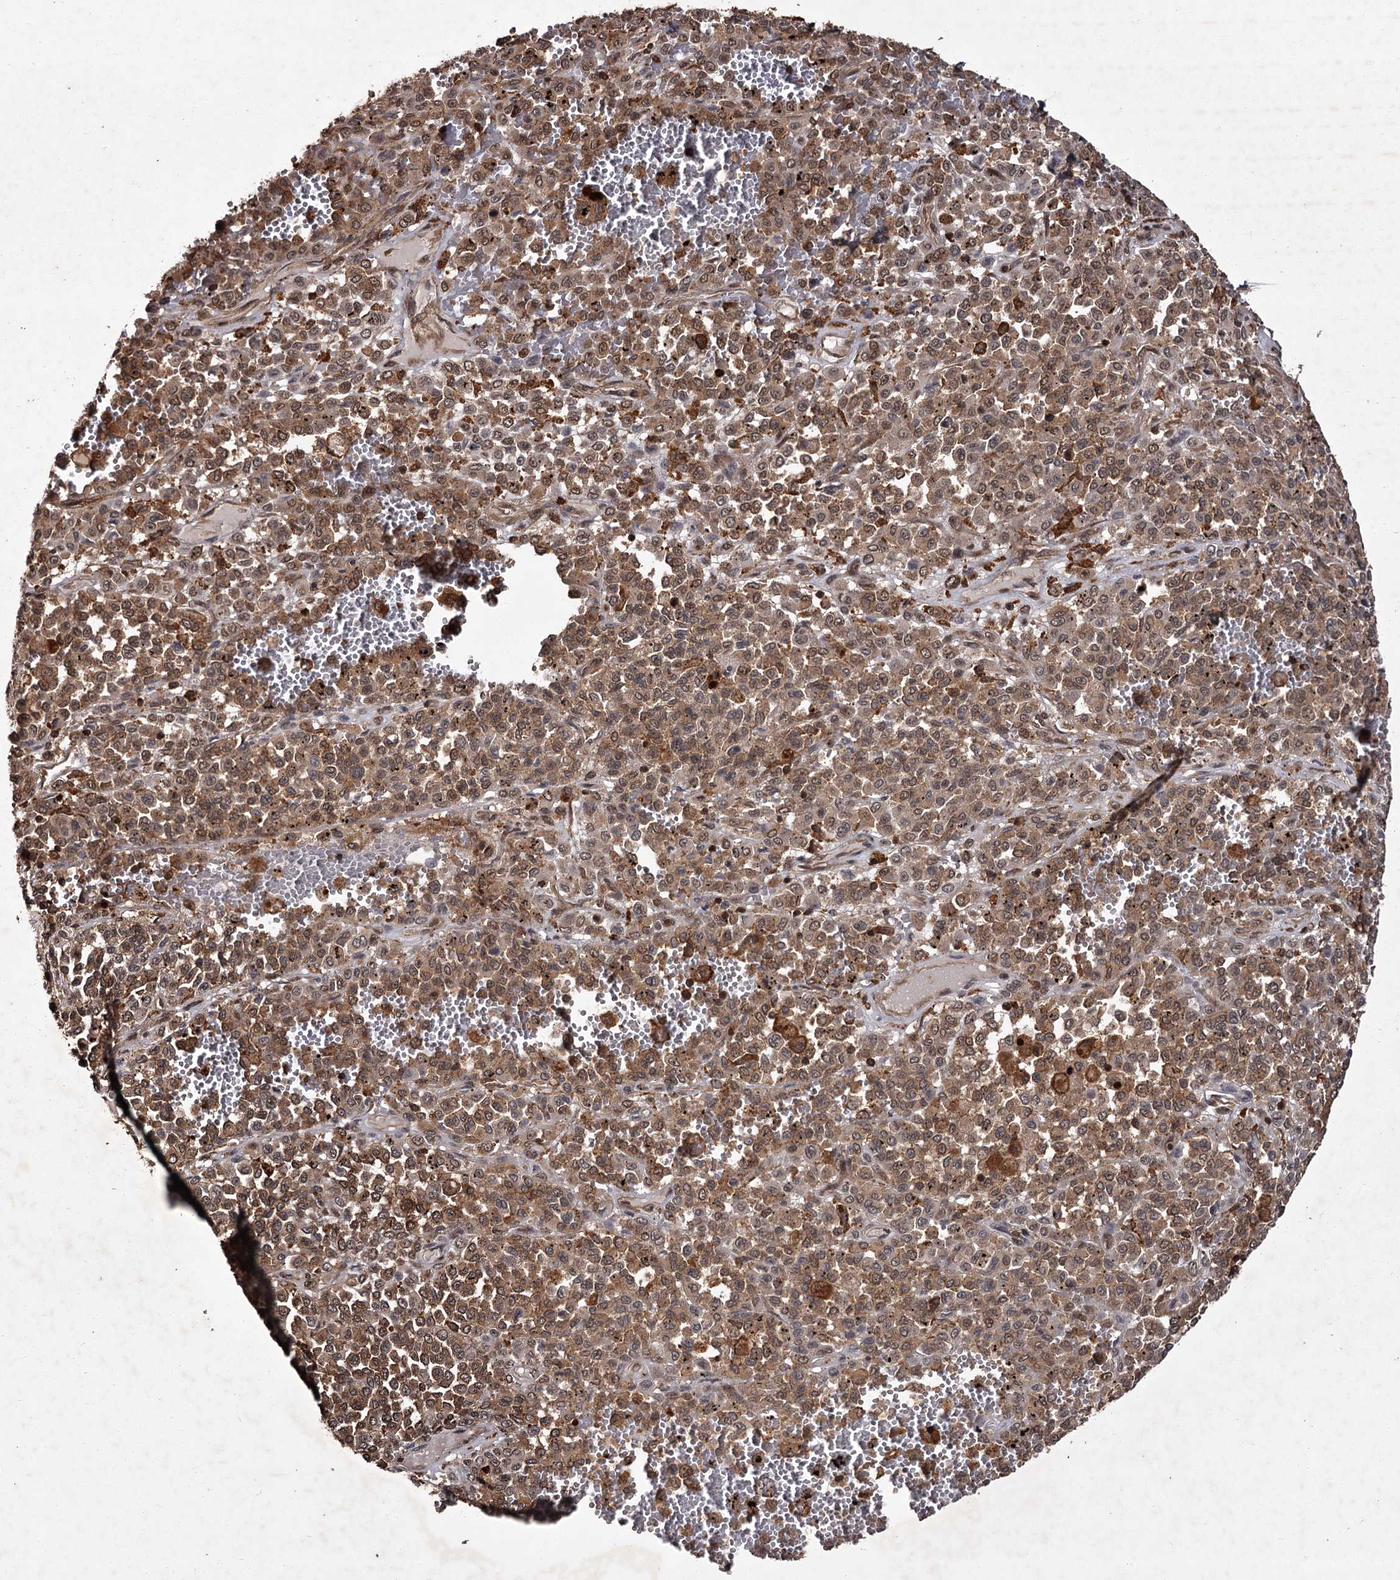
{"staining": {"intensity": "moderate", "quantity": ">75%", "location": "cytoplasmic/membranous,nuclear"}, "tissue": "melanoma", "cell_type": "Tumor cells", "image_type": "cancer", "snomed": [{"axis": "morphology", "description": "Malignant melanoma, Metastatic site"}, {"axis": "topography", "description": "Pancreas"}], "caption": "A brown stain highlights moderate cytoplasmic/membranous and nuclear expression of a protein in human malignant melanoma (metastatic site) tumor cells.", "gene": "TBC1D23", "patient": {"sex": "female", "age": 30}}